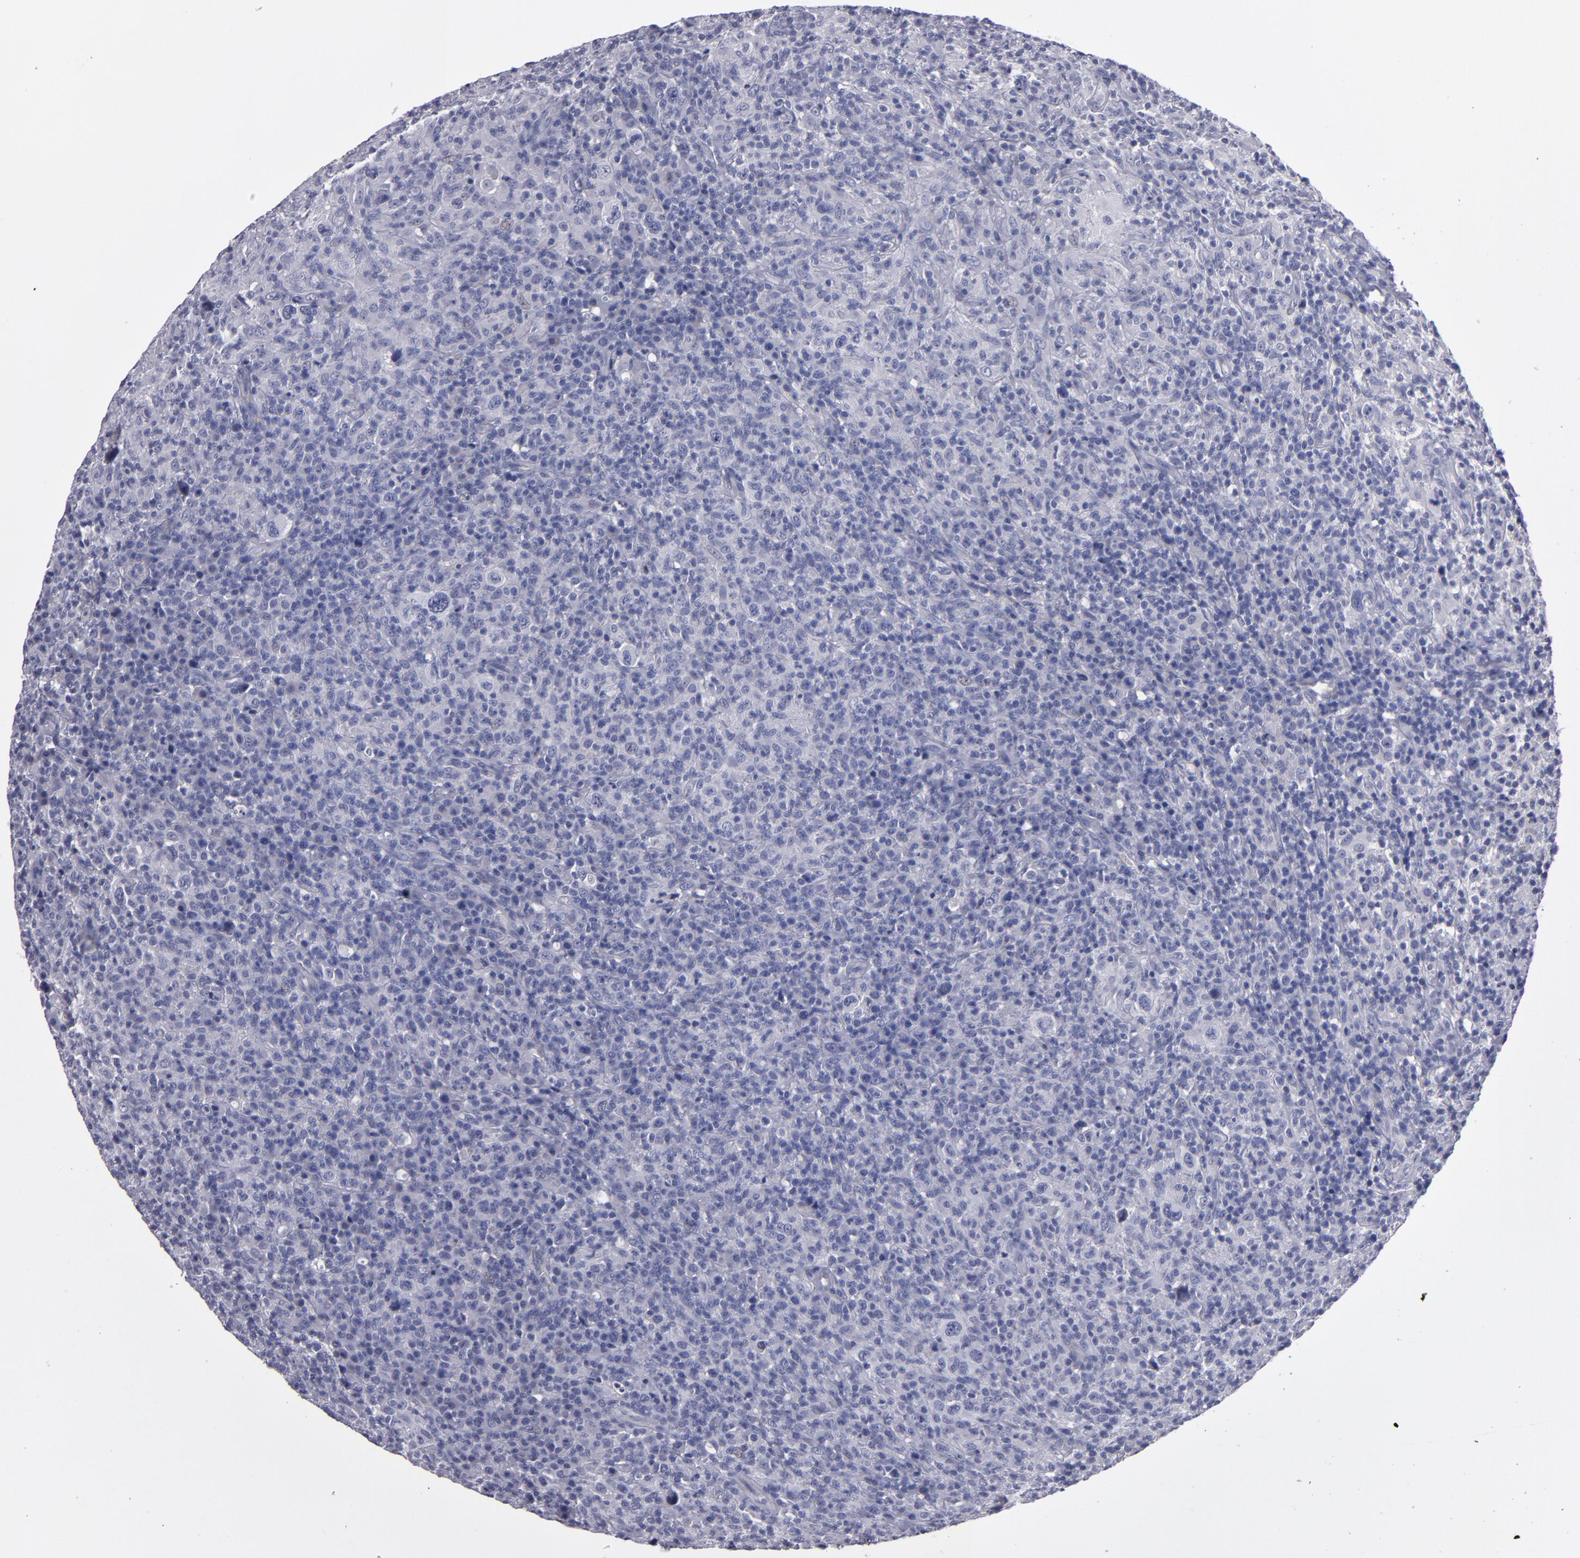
{"staining": {"intensity": "negative", "quantity": "none", "location": "none"}, "tissue": "lymphoma", "cell_type": "Tumor cells", "image_type": "cancer", "snomed": [{"axis": "morphology", "description": "Hodgkin's disease, NOS"}, {"axis": "topography", "description": "Lymph node"}], "caption": "Immunohistochemistry of lymphoma demonstrates no expression in tumor cells.", "gene": "CDH3", "patient": {"sex": "male", "age": 65}}